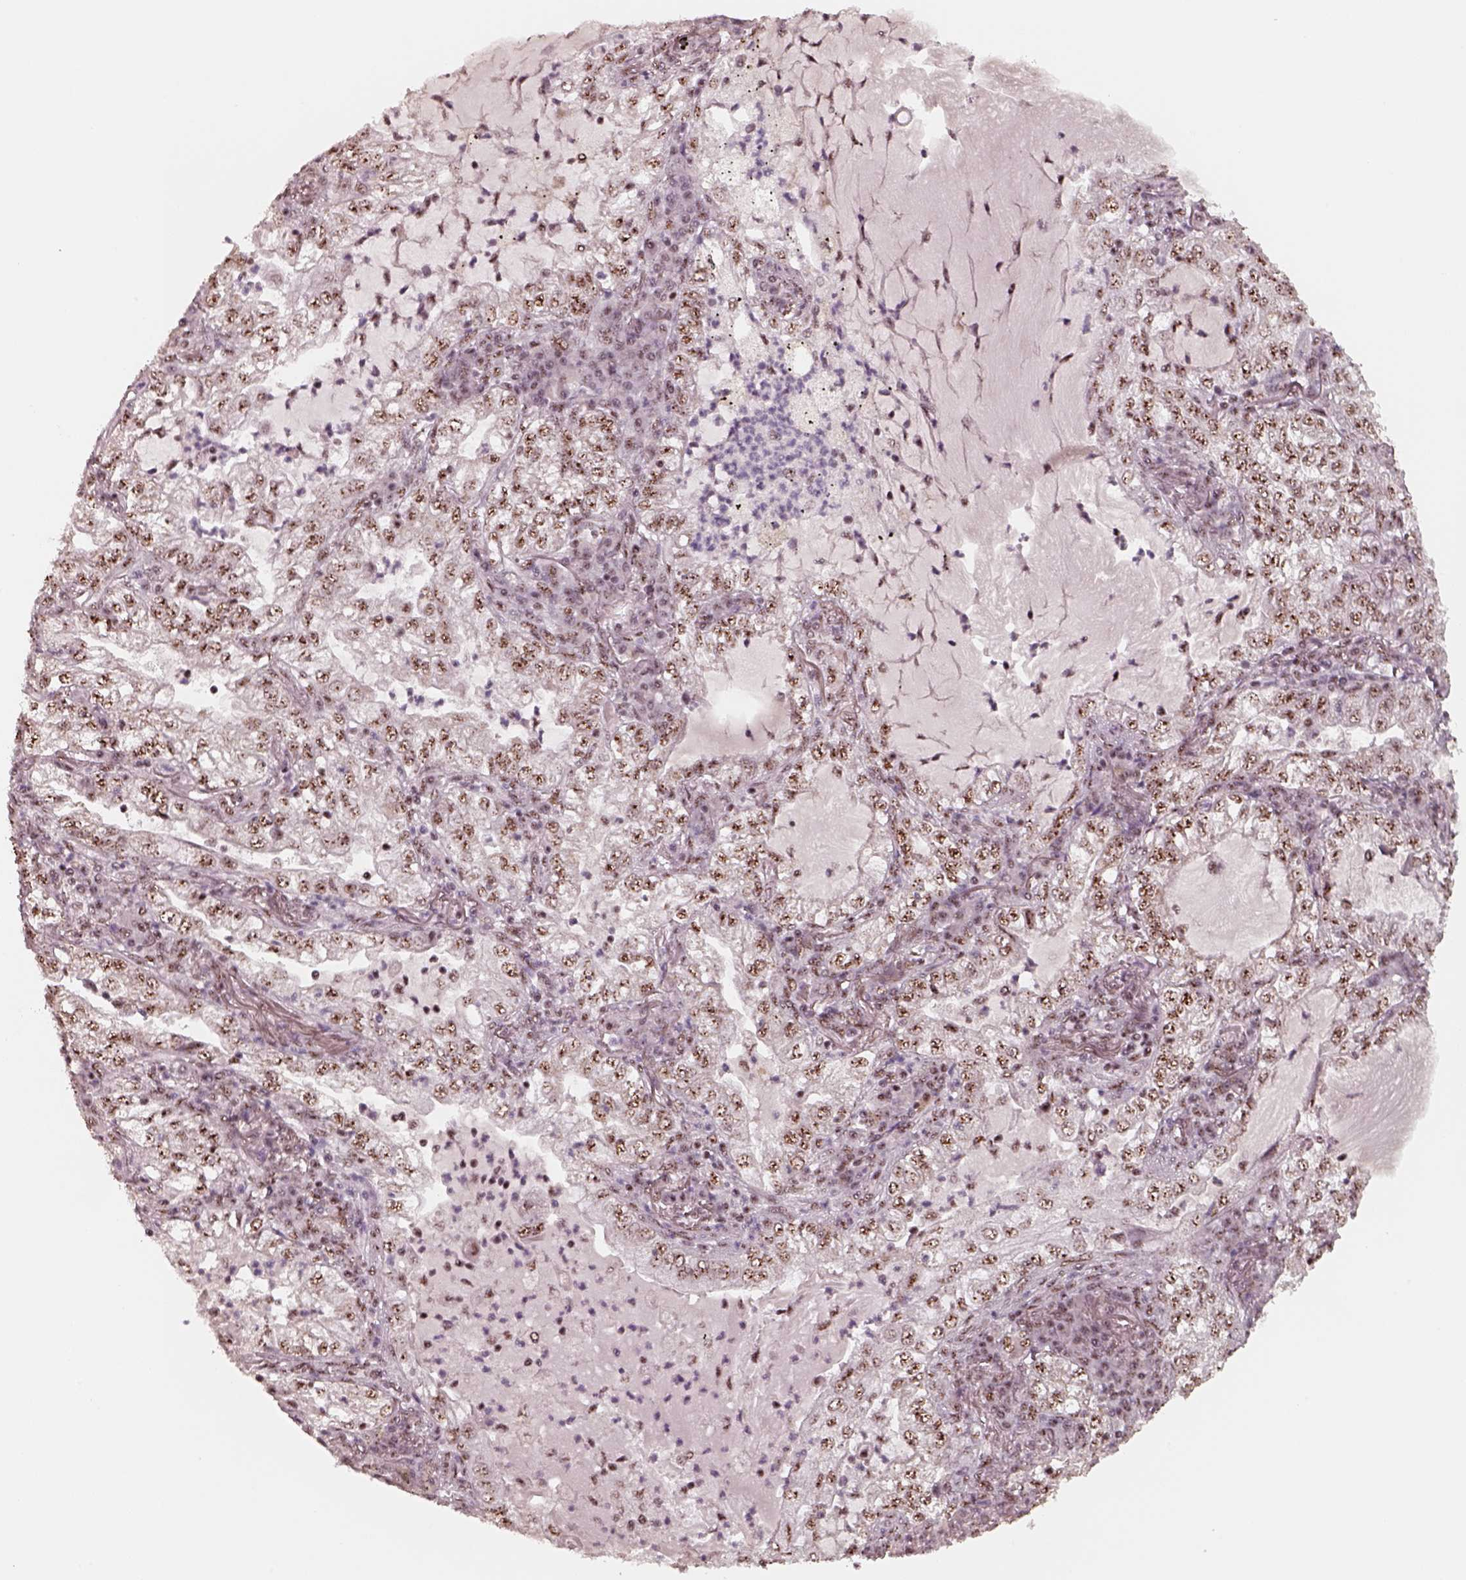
{"staining": {"intensity": "moderate", "quantity": ">75%", "location": "nuclear"}, "tissue": "lung cancer", "cell_type": "Tumor cells", "image_type": "cancer", "snomed": [{"axis": "morphology", "description": "Adenocarcinoma, NOS"}, {"axis": "topography", "description": "Lung"}], "caption": "Immunohistochemical staining of lung cancer demonstrates medium levels of moderate nuclear staining in approximately >75% of tumor cells.", "gene": "ATXN7L3", "patient": {"sex": "female", "age": 73}}